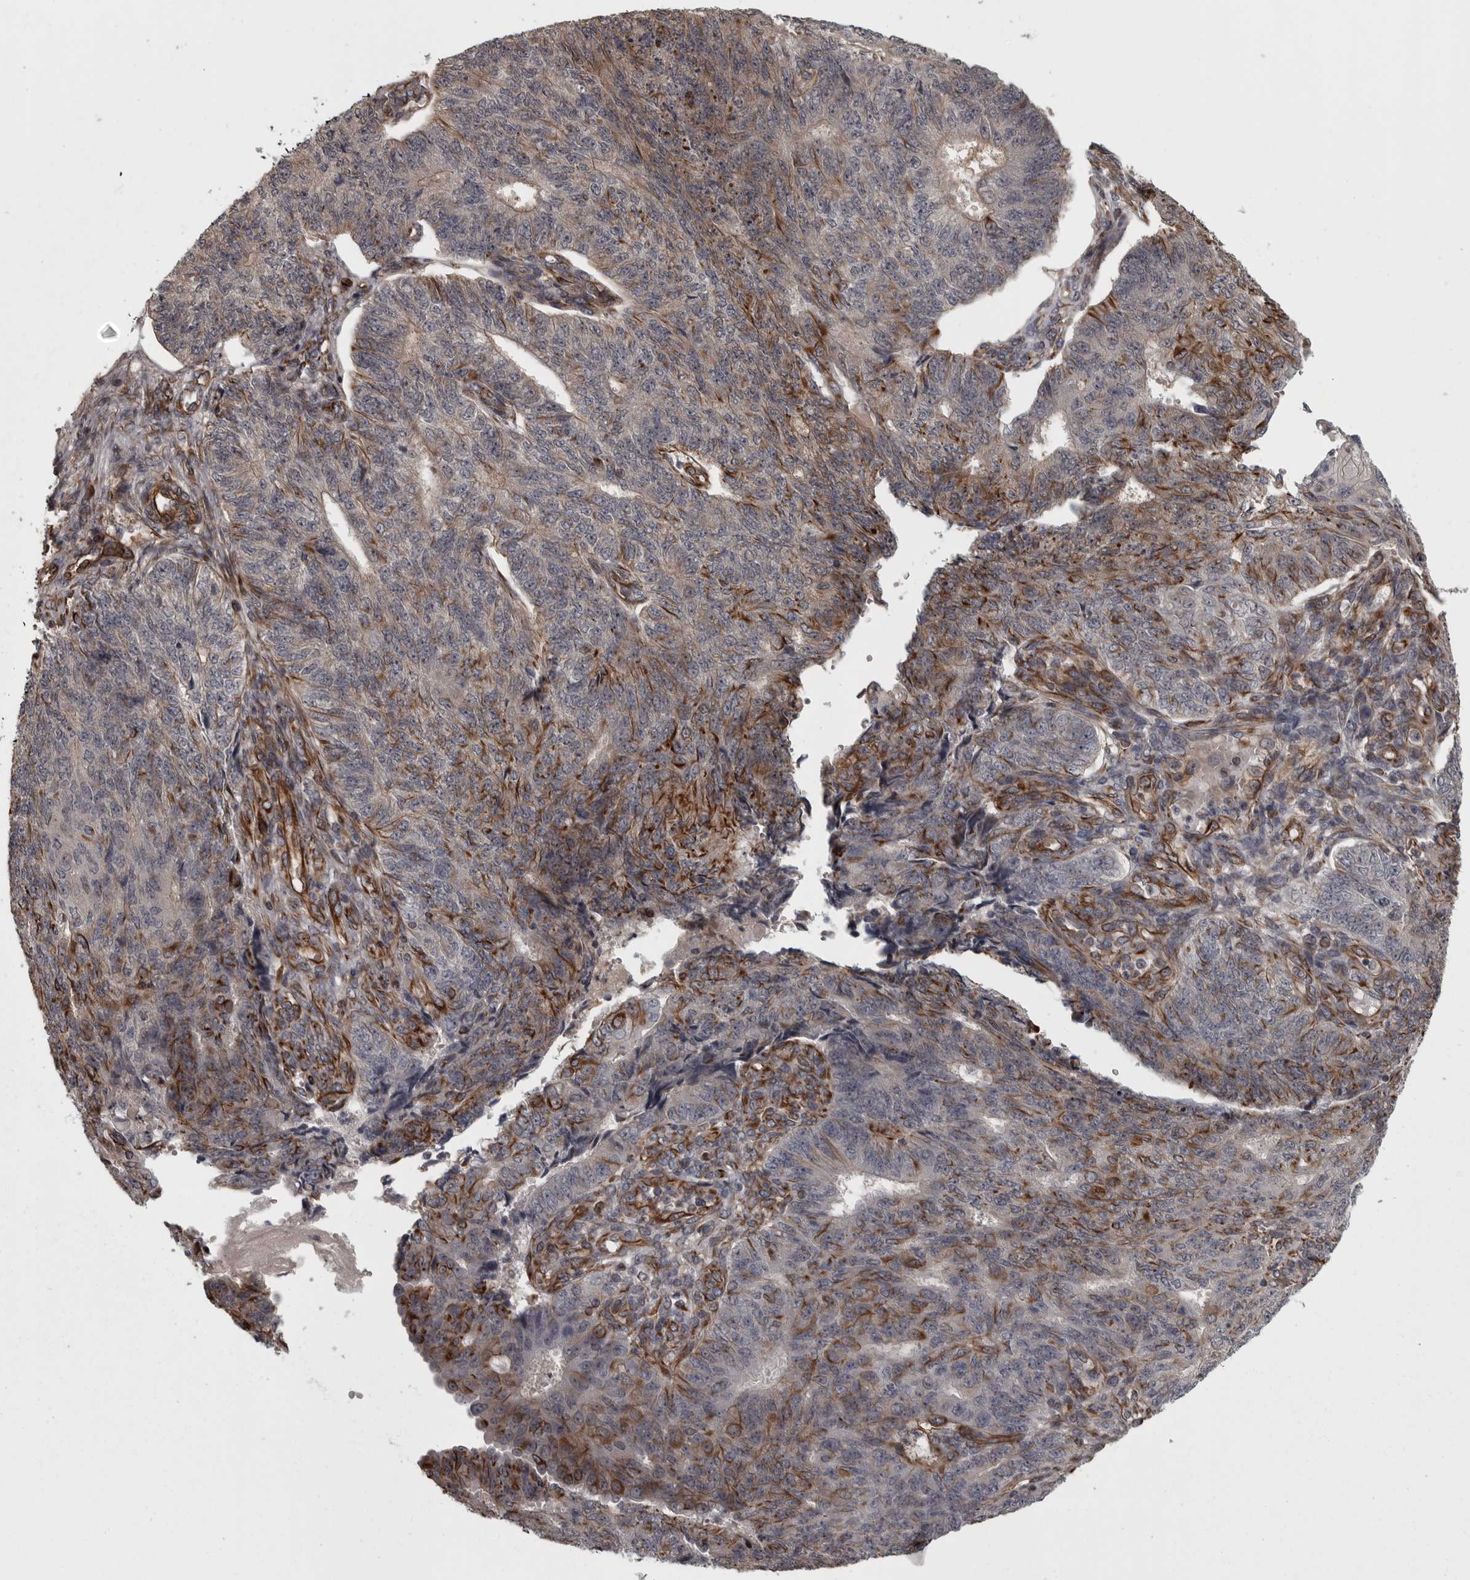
{"staining": {"intensity": "moderate", "quantity": "<25%", "location": "cytoplasmic/membranous"}, "tissue": "endometrial cancer", "cell_type": "Tumor cells", "image_type": "cancer", "snomed": [{"axis": "morphology", "description": "Adenocarcinoma, NOS"}, {"axis": "topography", "description": "Endometrium"}], "caption": "A brown stain highlights moderate cytoplasmic/membranous expression of a protein in human endometrial cancer tumor cells.", "gene": "FAAP100", "patient": {"sex": "female", "age": 32}}